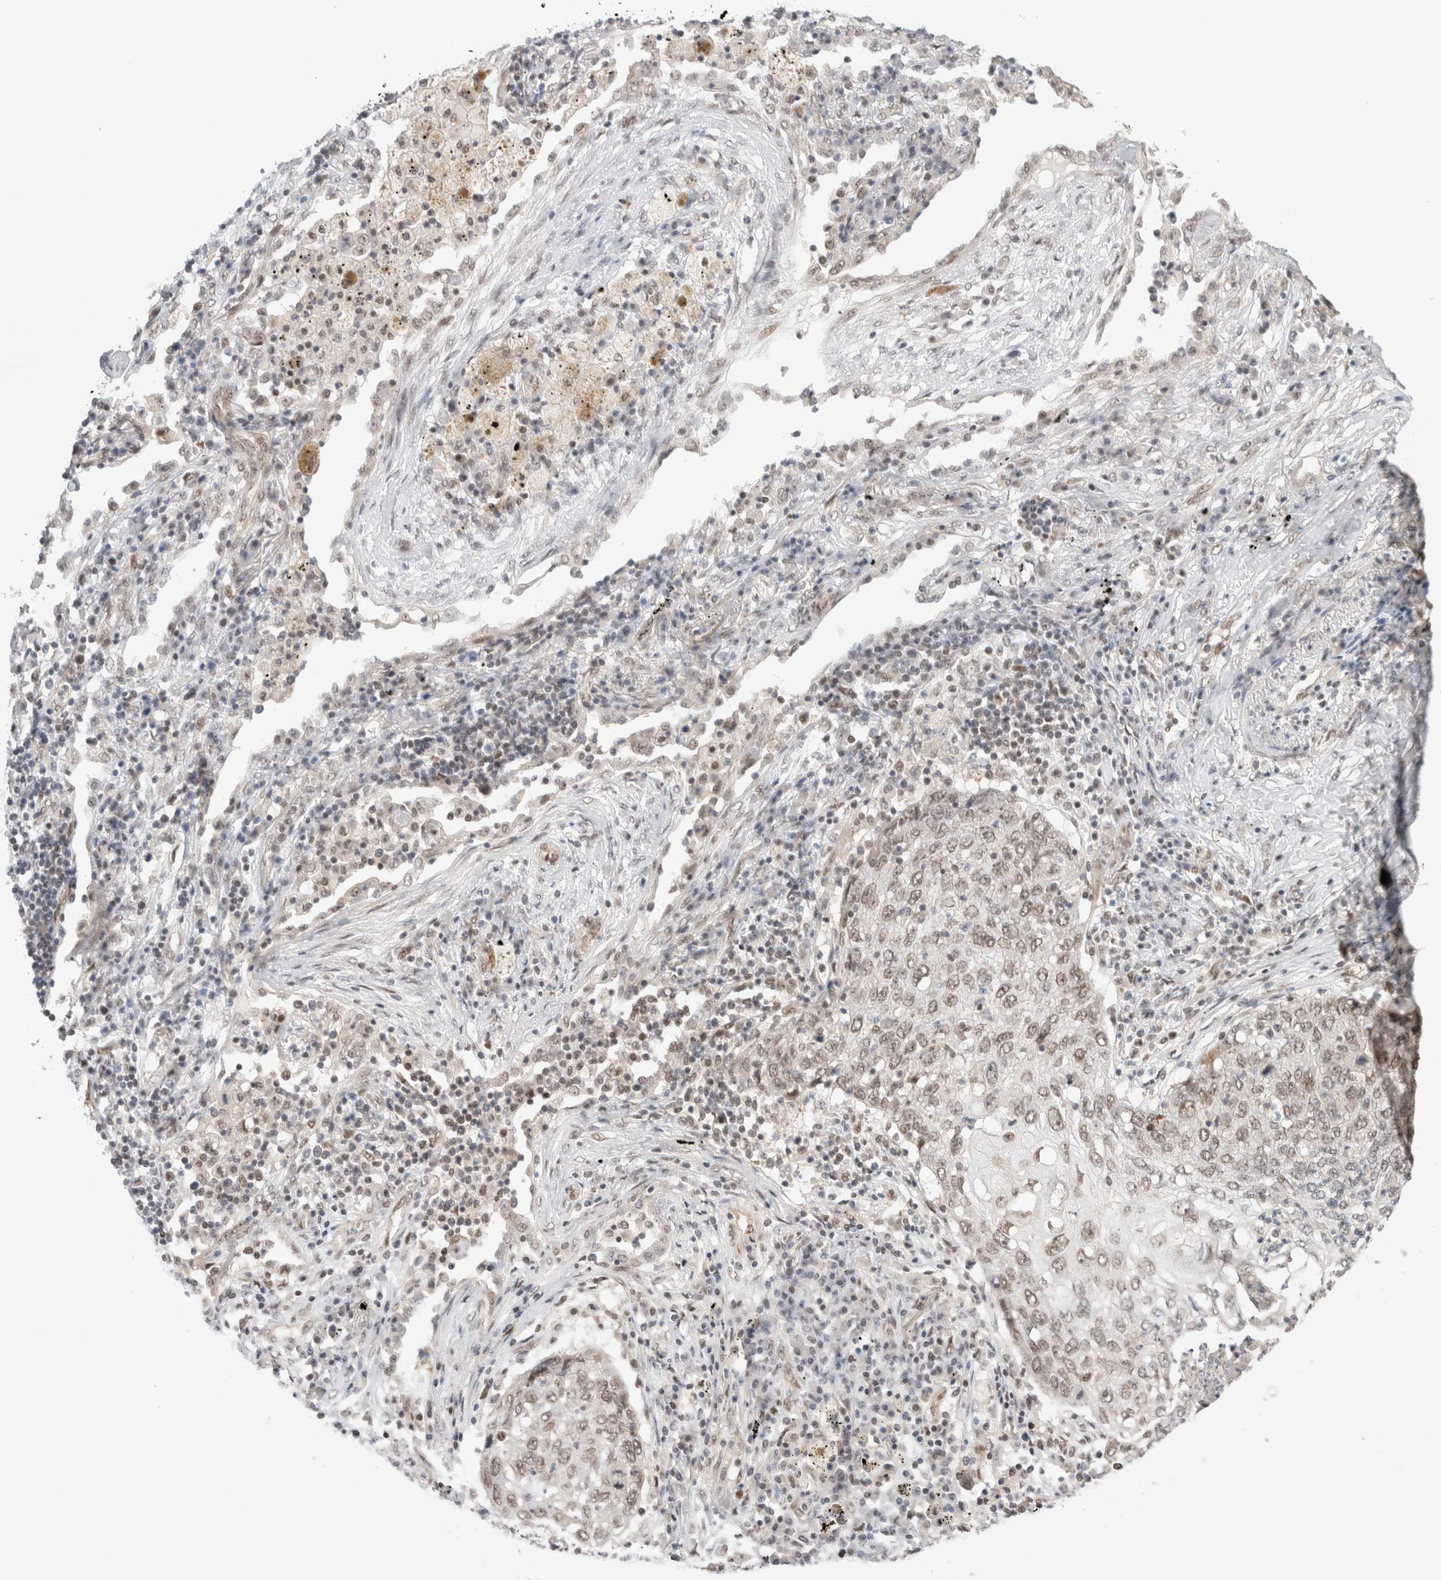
{"staining": {"intensity": "weak", "quantity": ">75%", "location": "nuclear"}, "tissue": "lung cancer", "cell_type": "Tumor cells", "image_type": "cancer", "snomed": [{"axis": "morphology", "description": "Squamous cell carcinoma, NOS"}, {"axis": "topography", "description": "Lung"}], "caption": "An image showing weak nuclear positivity in about >75% of tumor cells in lung cancer, as visualized by brown immunohistochemical staining.", "gene": "GATAD2A", "patient": {"sex": "female", "age": 63}}